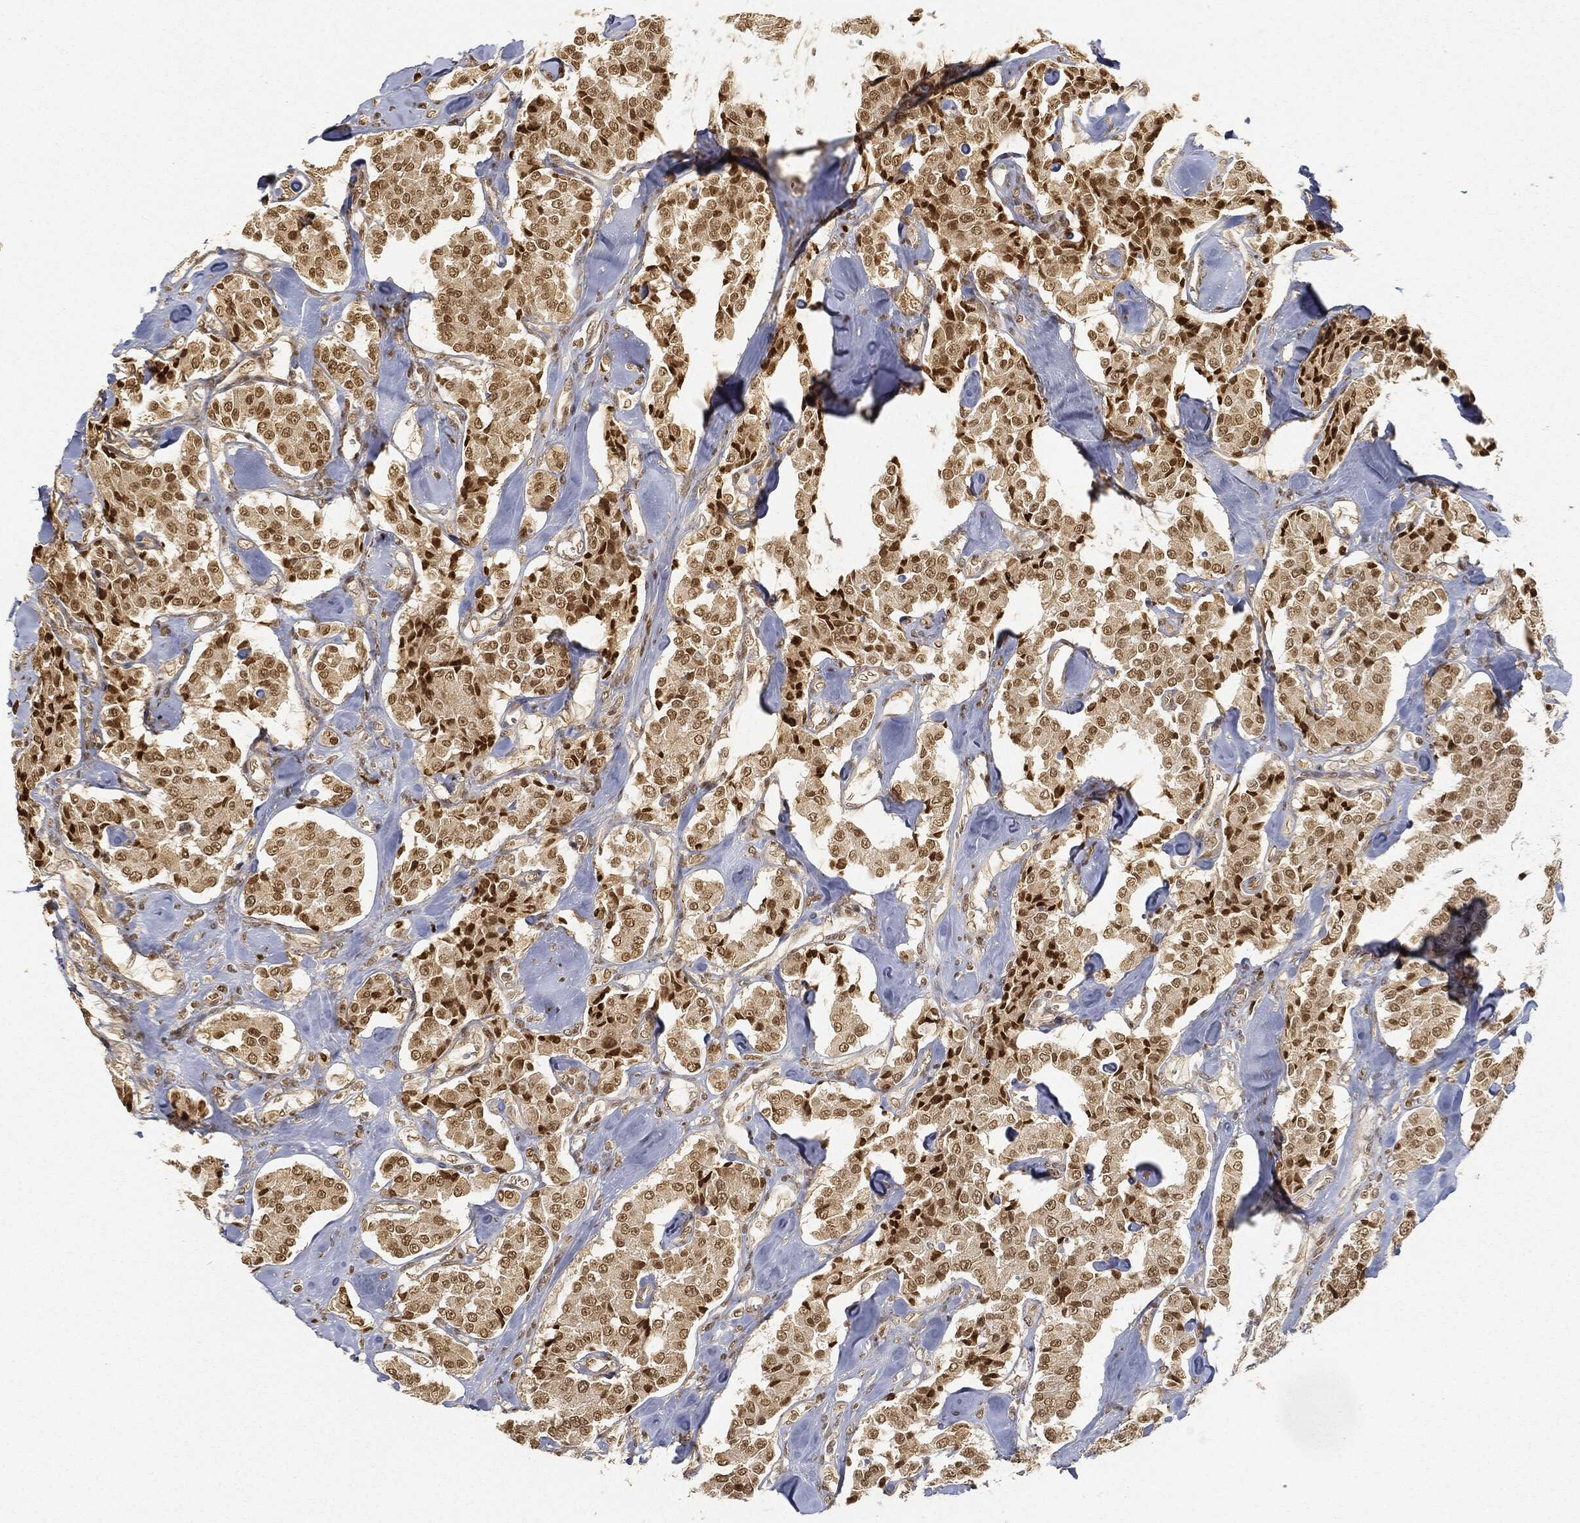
{"staining": {"intensity": "strong", "quantity": "<25%", "location": "nuclear"}, "tissue": "carcinoid", "cell_type": "Tumor cells", "image_type": "cancer", "snomed": [{"axis": "morphology", "description": "Carcinoid, malignant, NOS"}, {"axis": "topography", "description": "Pancreas"}], "caption": "Carcinoid stained with a protein marker exhibits strong staining in tumor cells.", "gene": "CIB1", "patient": {"sex": "male", "age": 41}}